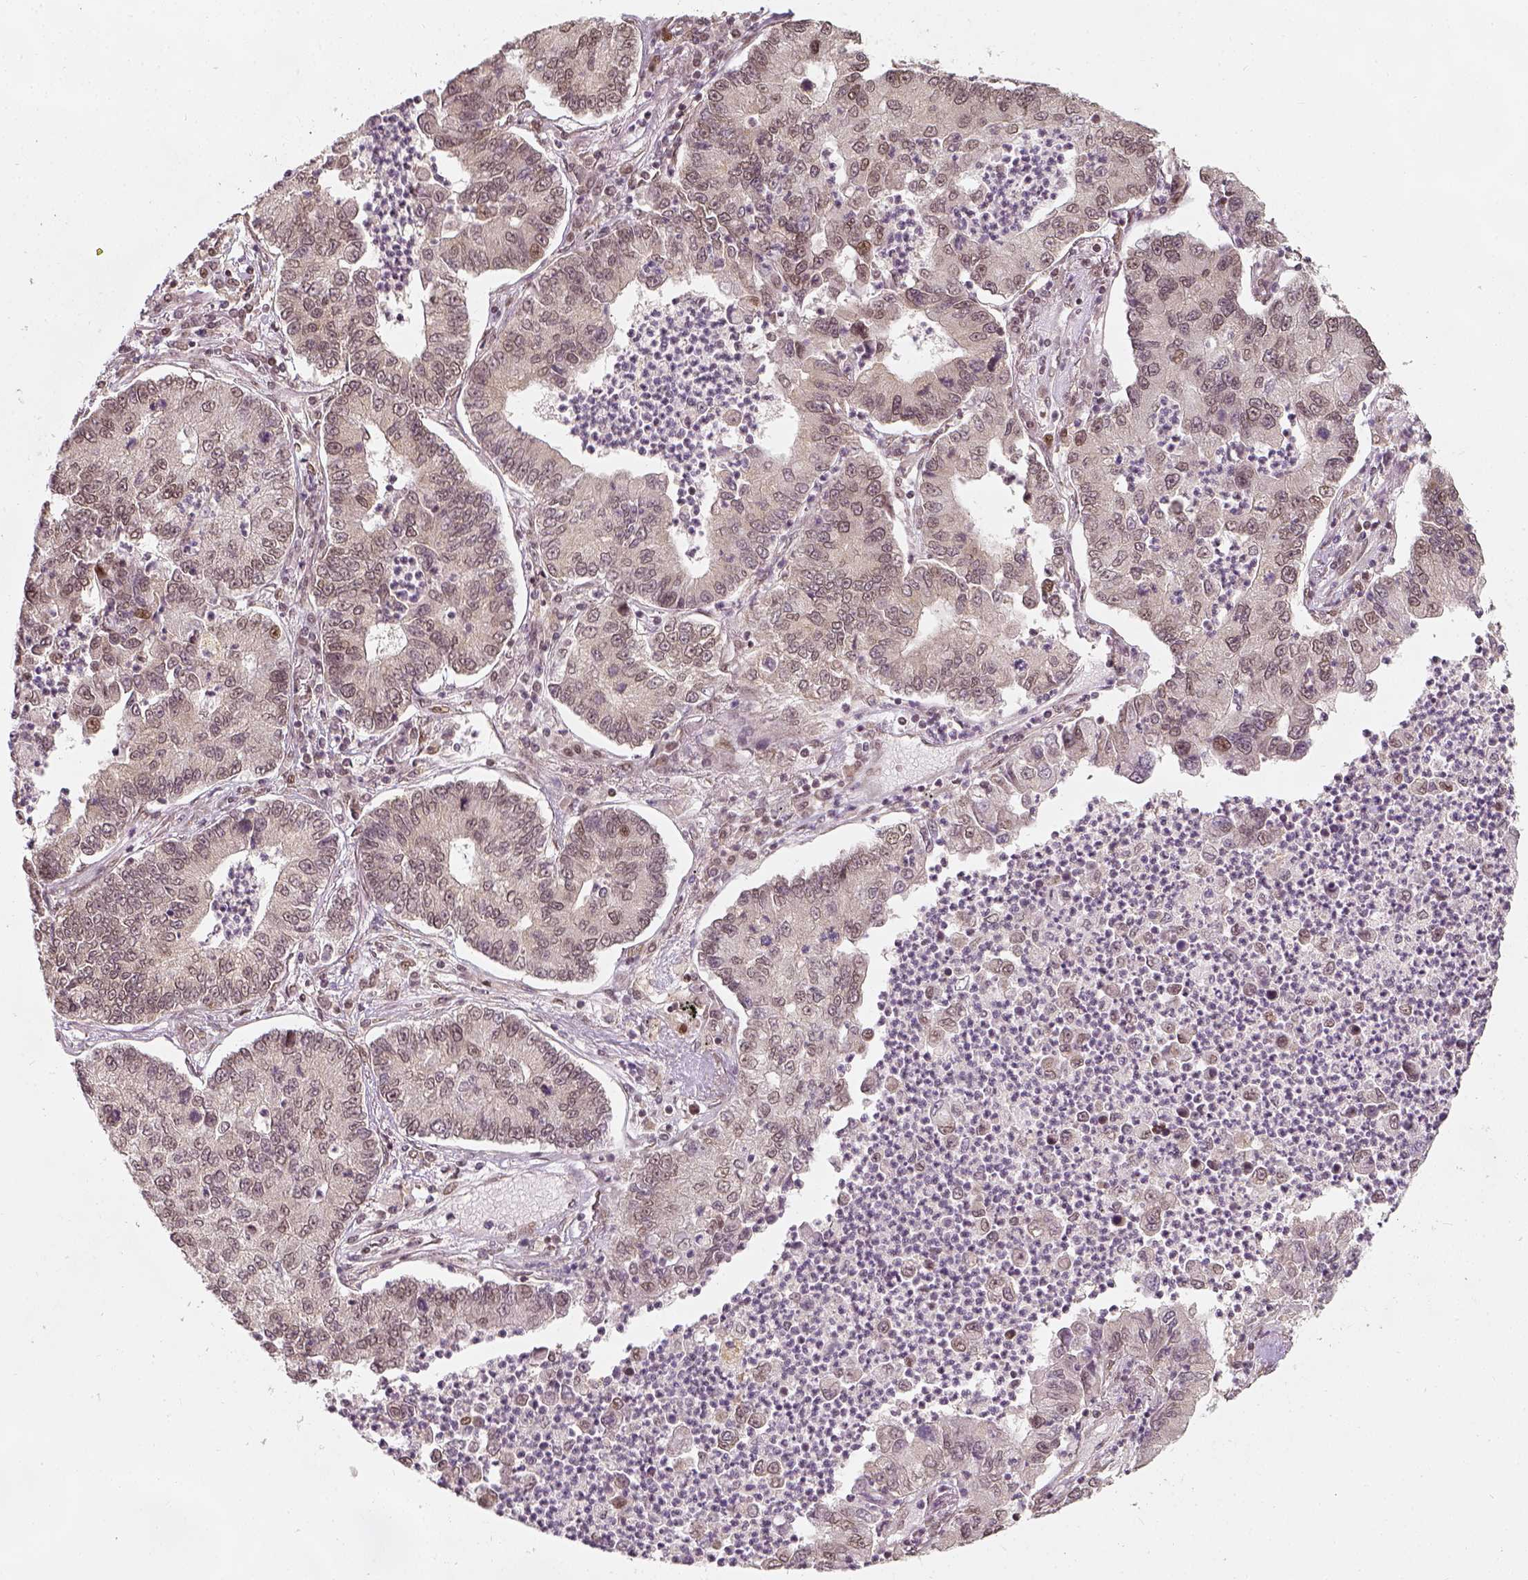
{"staining": {"intensity": "negative", "quantity": "none", "location": "none"}, "tissue": "lung cancer", "cell_type": "Tumor cells", "image_type": "cancer", "snomed": [{"axis": "morphology", "description": "Adenocarcinoma, NOS"}, {"axis": "topography", "description": "Lung"}], "caption": "Immunohistochemistry (IHC) photomicrograph of neoplastic tissue: human adenocarcinoma (lung) stained with DAB (3,3'-diaminobenzidine) reveals no significant protein positivity in tumor cells. Nuclei are stained in blue.", "gene": "ZMAT3", "patient": {"sex": "female", "age": 57}}